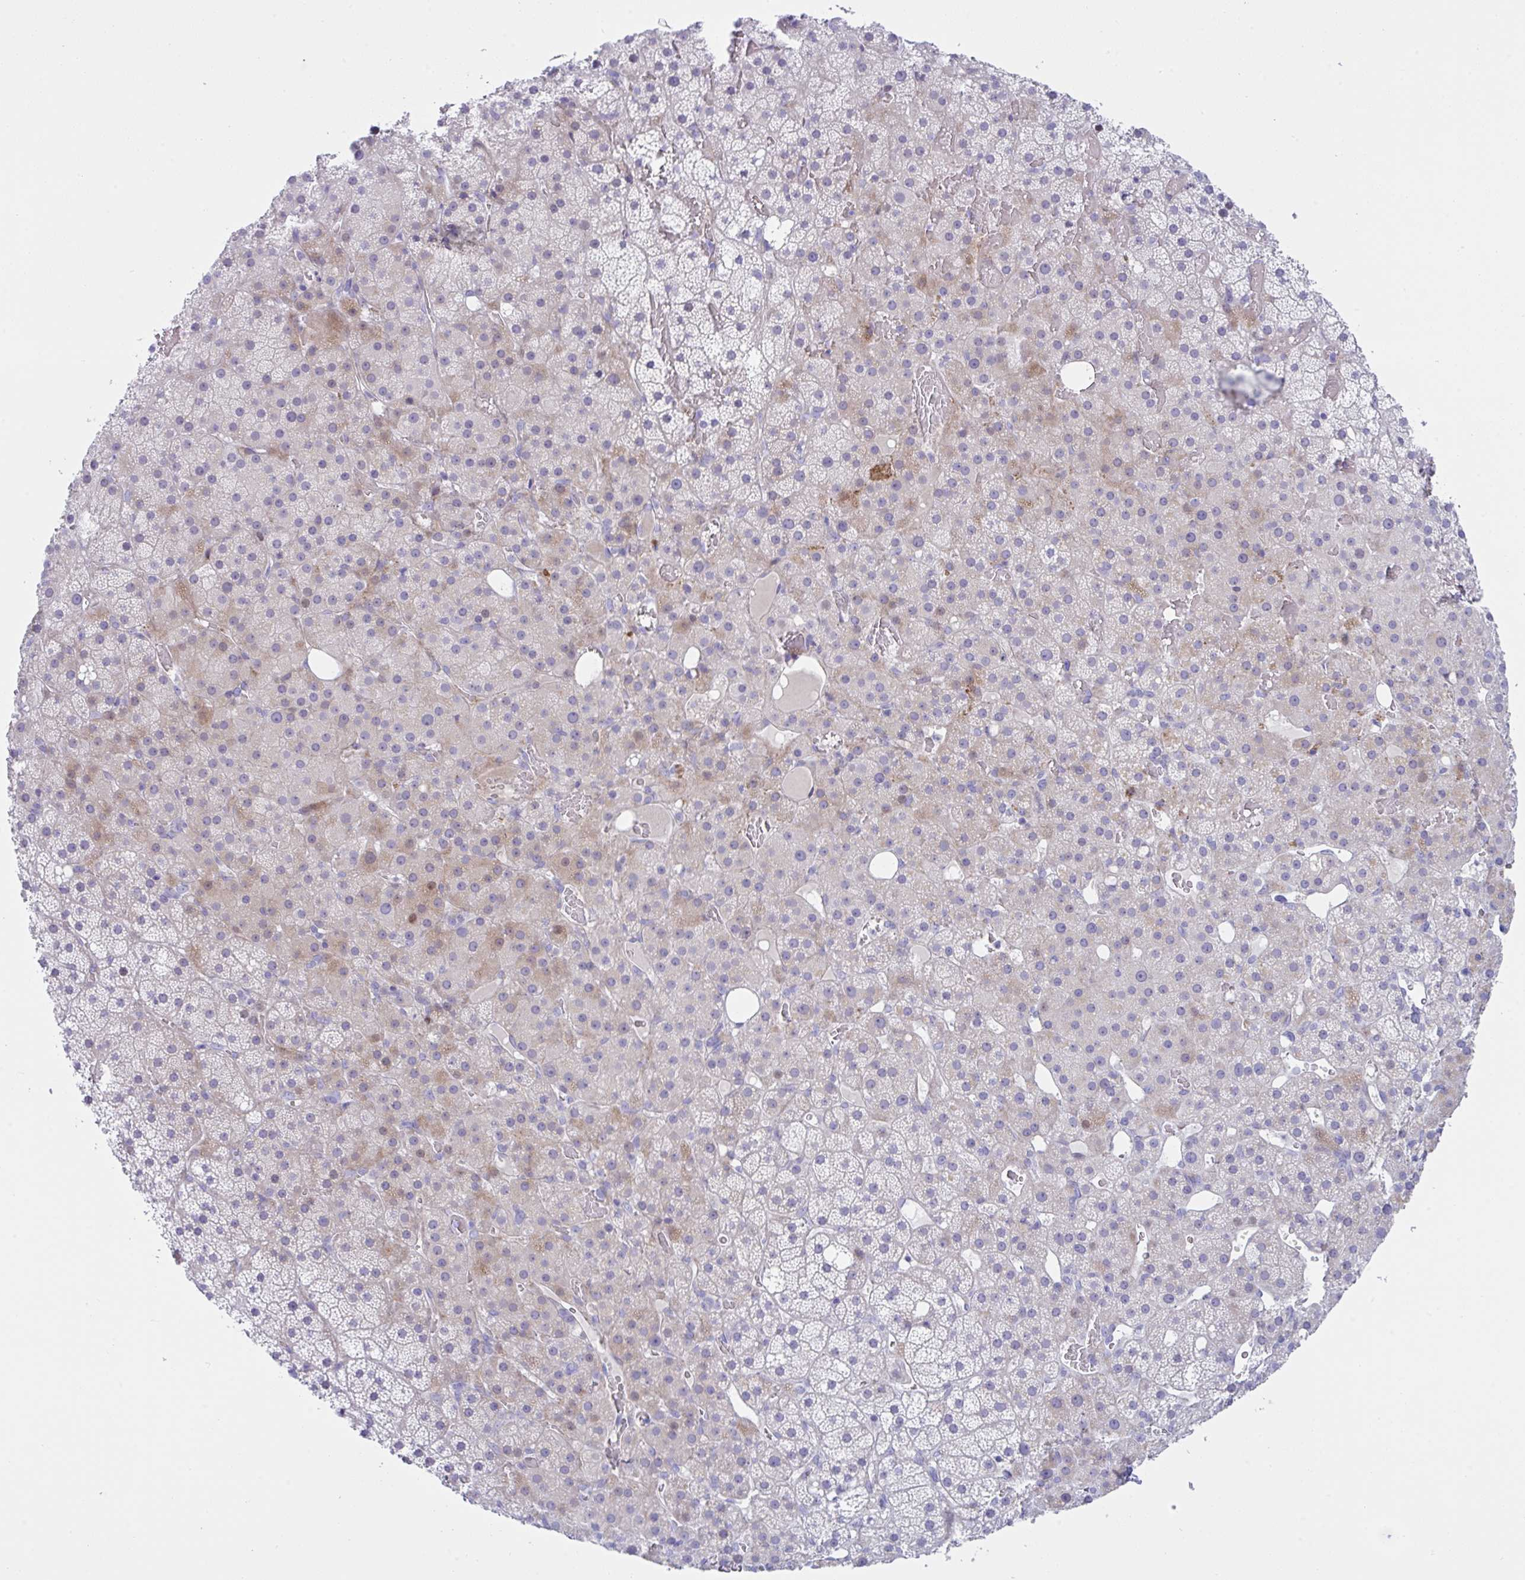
{"staining": {"intensity": "weak", "quantity": "<25%", "location": "cytoplasmic/membranous,nuclear"}, "tissue": "adrenal gland", "cell_type": "Glandular cells", "image_type": "normal", "snomed": [{"axis": "morphology", "description": "Normal tissue, NOS"}, {"axis": "topography", "description": "Adrenal gland"}], "caption": "Adrenal gland stained for a protein using immunohistochemistry displays no staining glandular cells.", "gene": "ZNF713", "patient": {"sex": "male", "age": 53}}